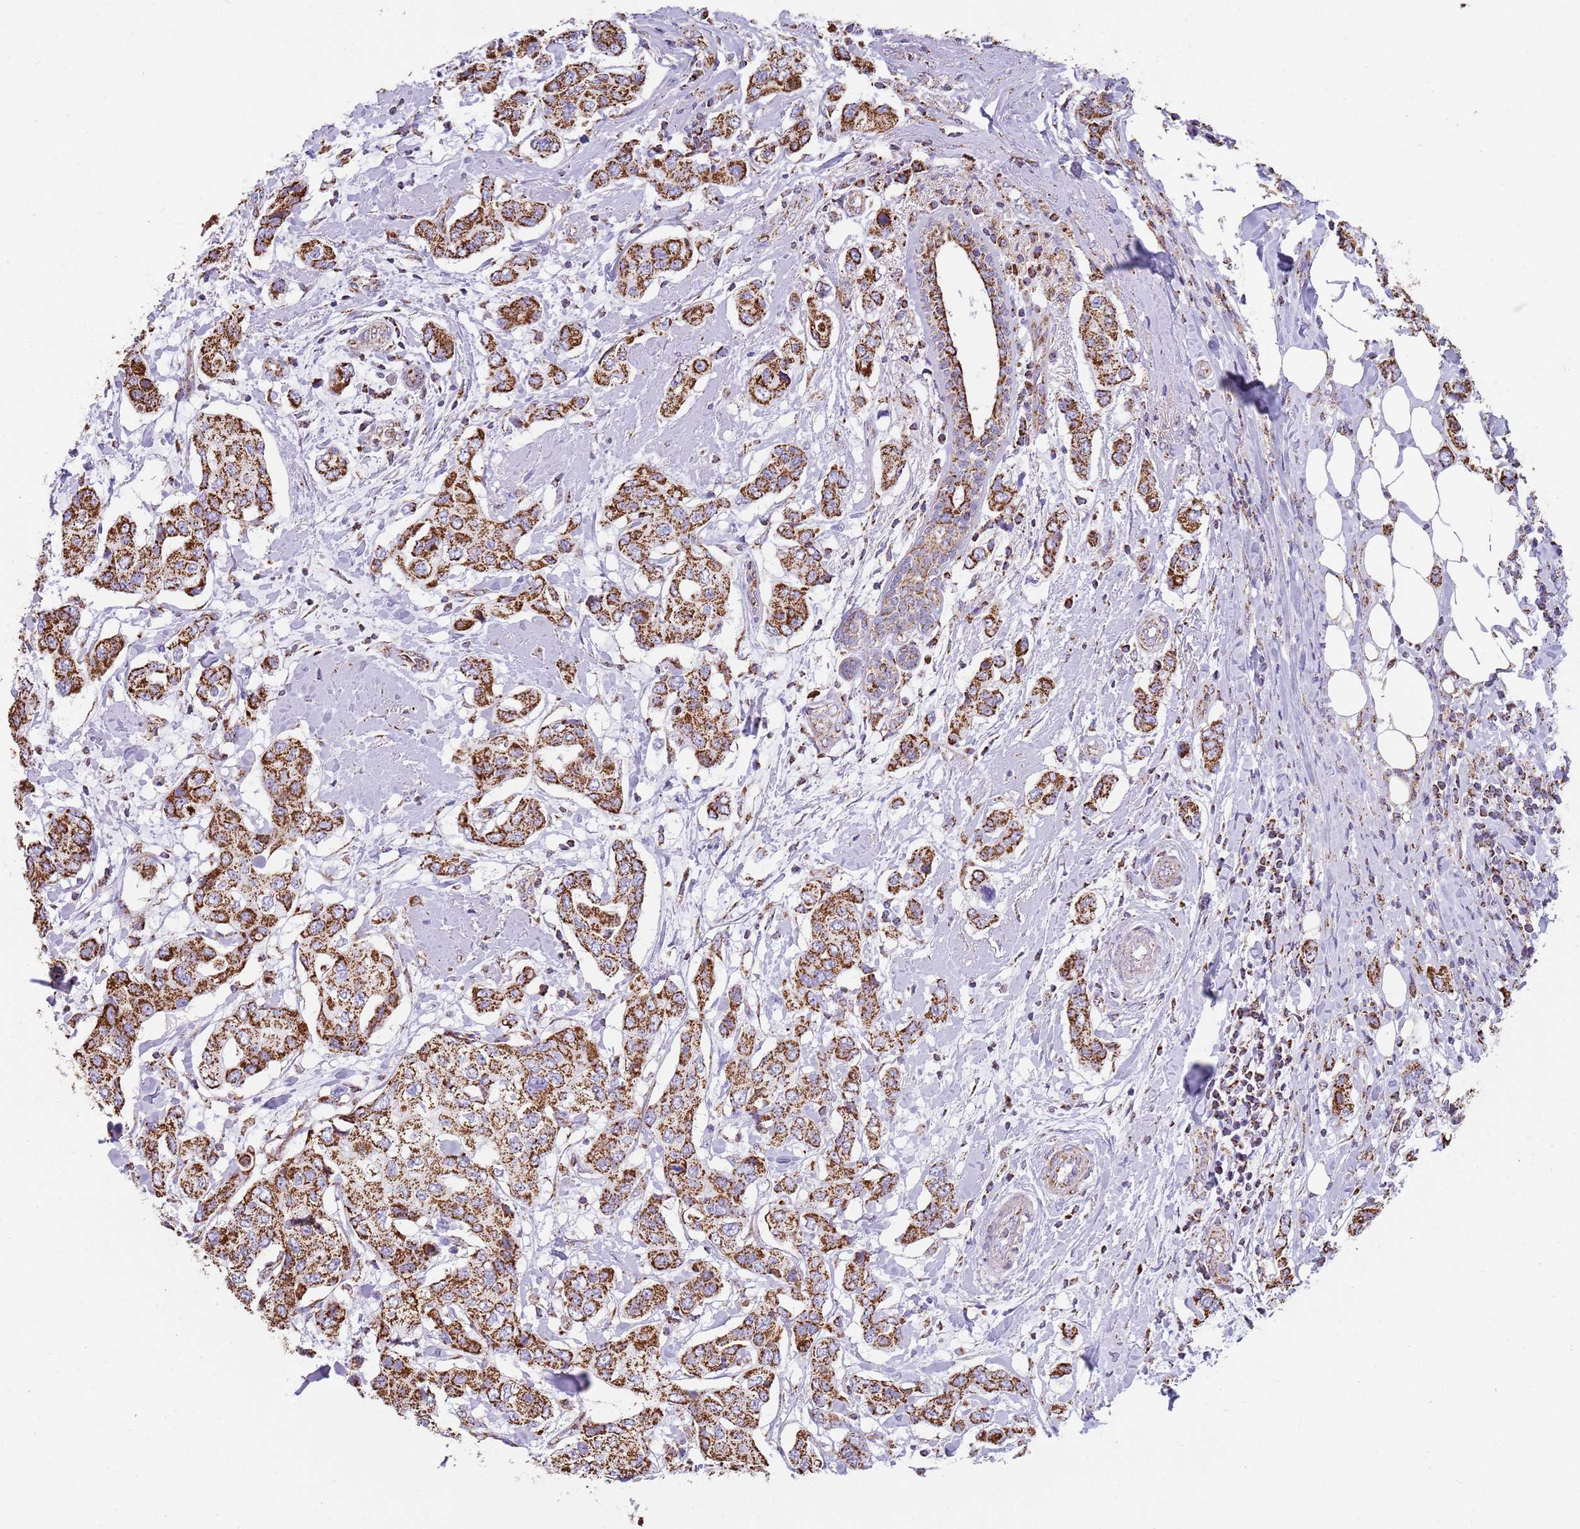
{"staining": {"intensity": "strong", "quantity": ">75%", "location": "cytoplasmic/membranous"}, "tissue": "breast cancer", "cell_type": "Tumor cells", "image_type": "cancer", "snomed": [{"axis": "morphology", "description": "Lobular carcinoma"}, {"axis": "topography", "description": "Breast"}], "caption": "The image shows a brown stain indicating the presence of a protein in the cytoplasmic/membranous of tumor cells in breast lobular carcinoma.", "gene": "TTLL1", "patient": {"sex": "female", "age": 51}}